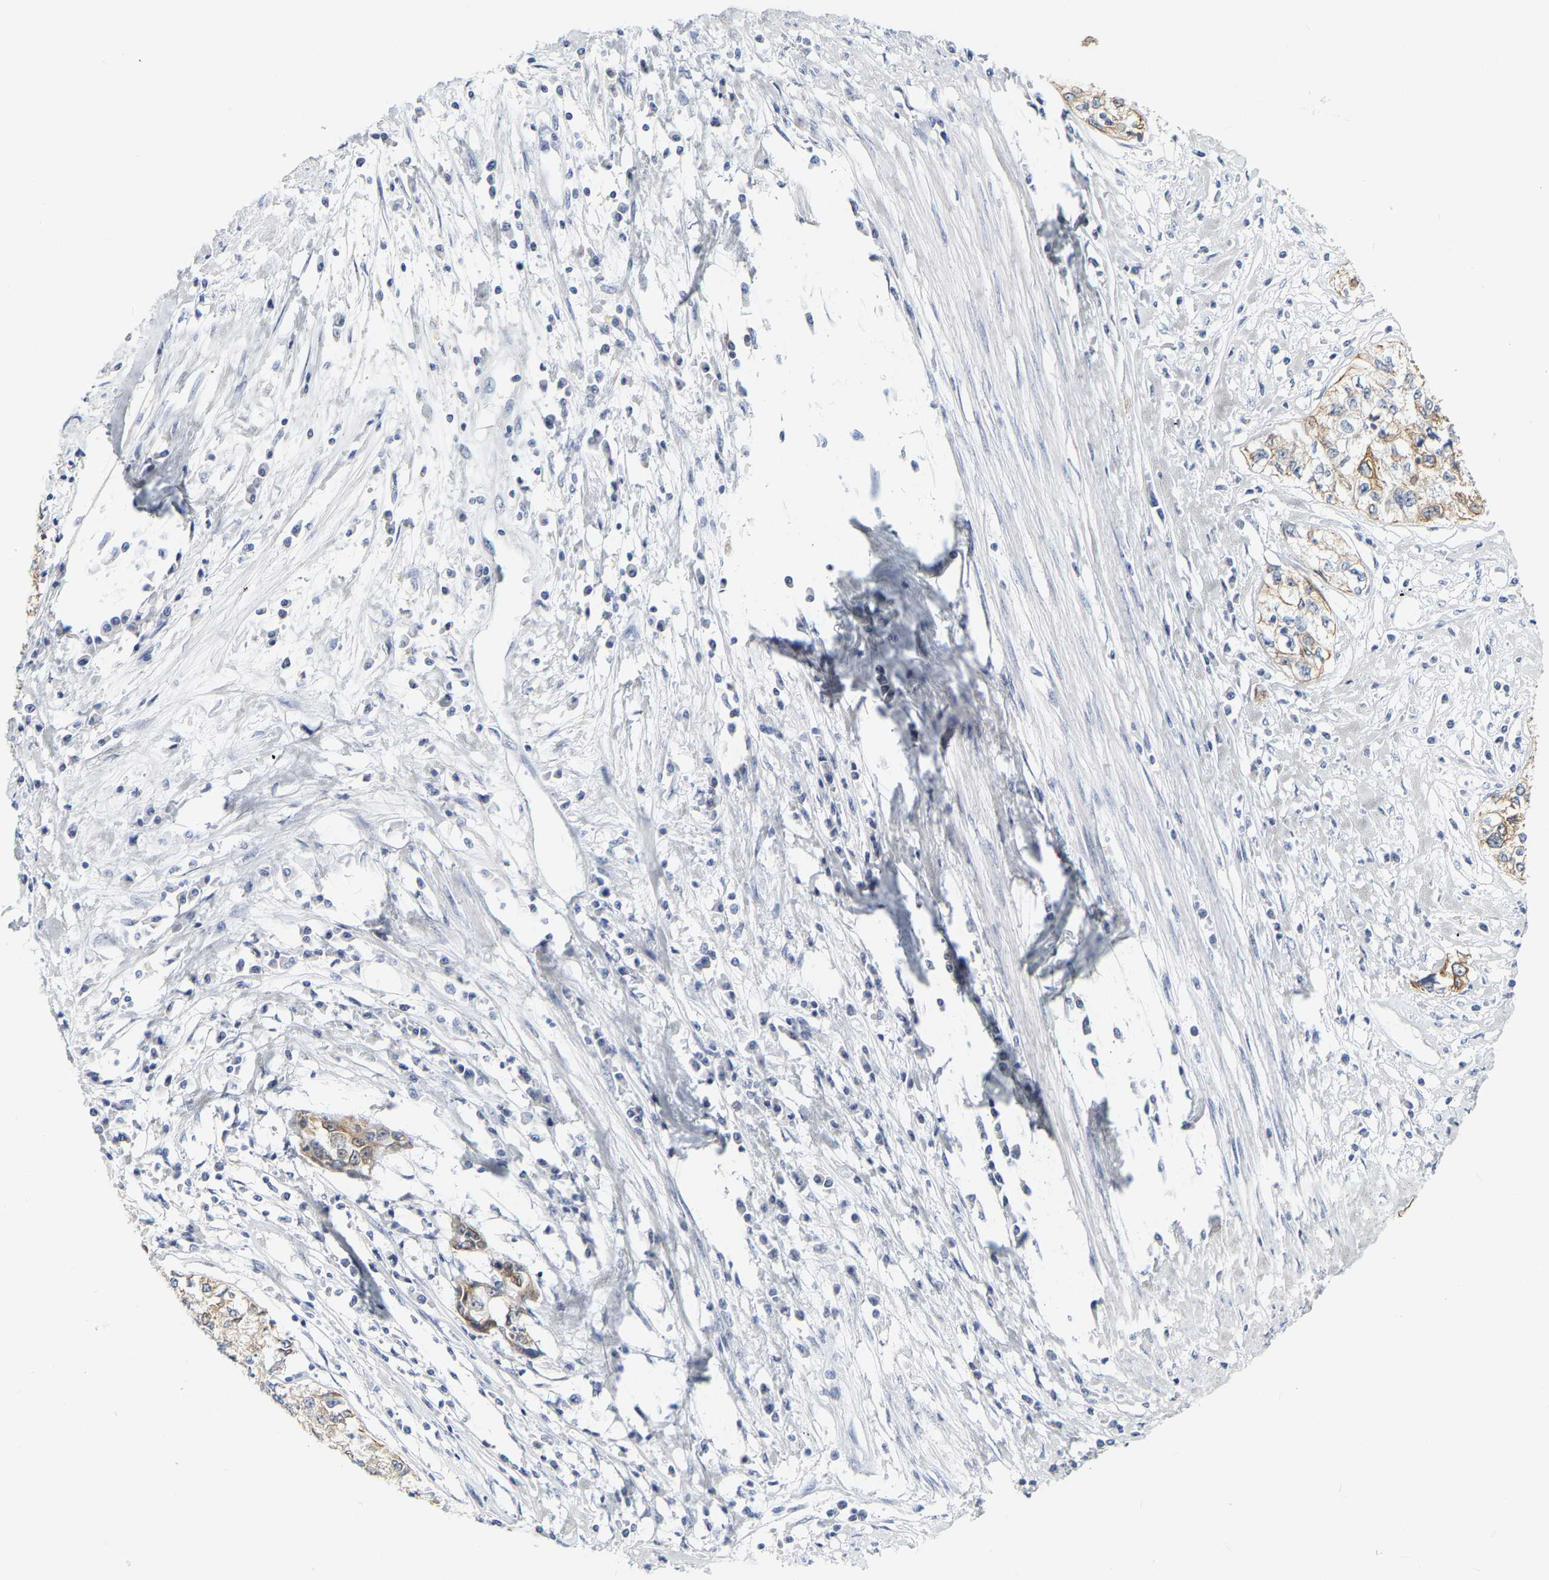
{"staining": {"intensity": "weak", "quantity": "25%-75%", "location": "cytoplasmic/membranous"}, "tissue": "cervical cancer", "cell_type": "Tumor cells", "image_type": "cancer", "snomed": [{"axis": "morphology", "description": "Squamous cell carcinoma, NOS"}, {"axis": "topography", "description": "Cervix"}], "caption": "The immunohistochemical stain labels weak cytoplasmic/membranous positivity in tumor cells of cervical cancer (squamous cell carcinoma) tissue. (Stains: DAB in brown, nuclei in blue, Microscopy: brightfield microscopy at high magnification).", "gene": "KRT76", "patient": {"sex": "female", "age": 57}}